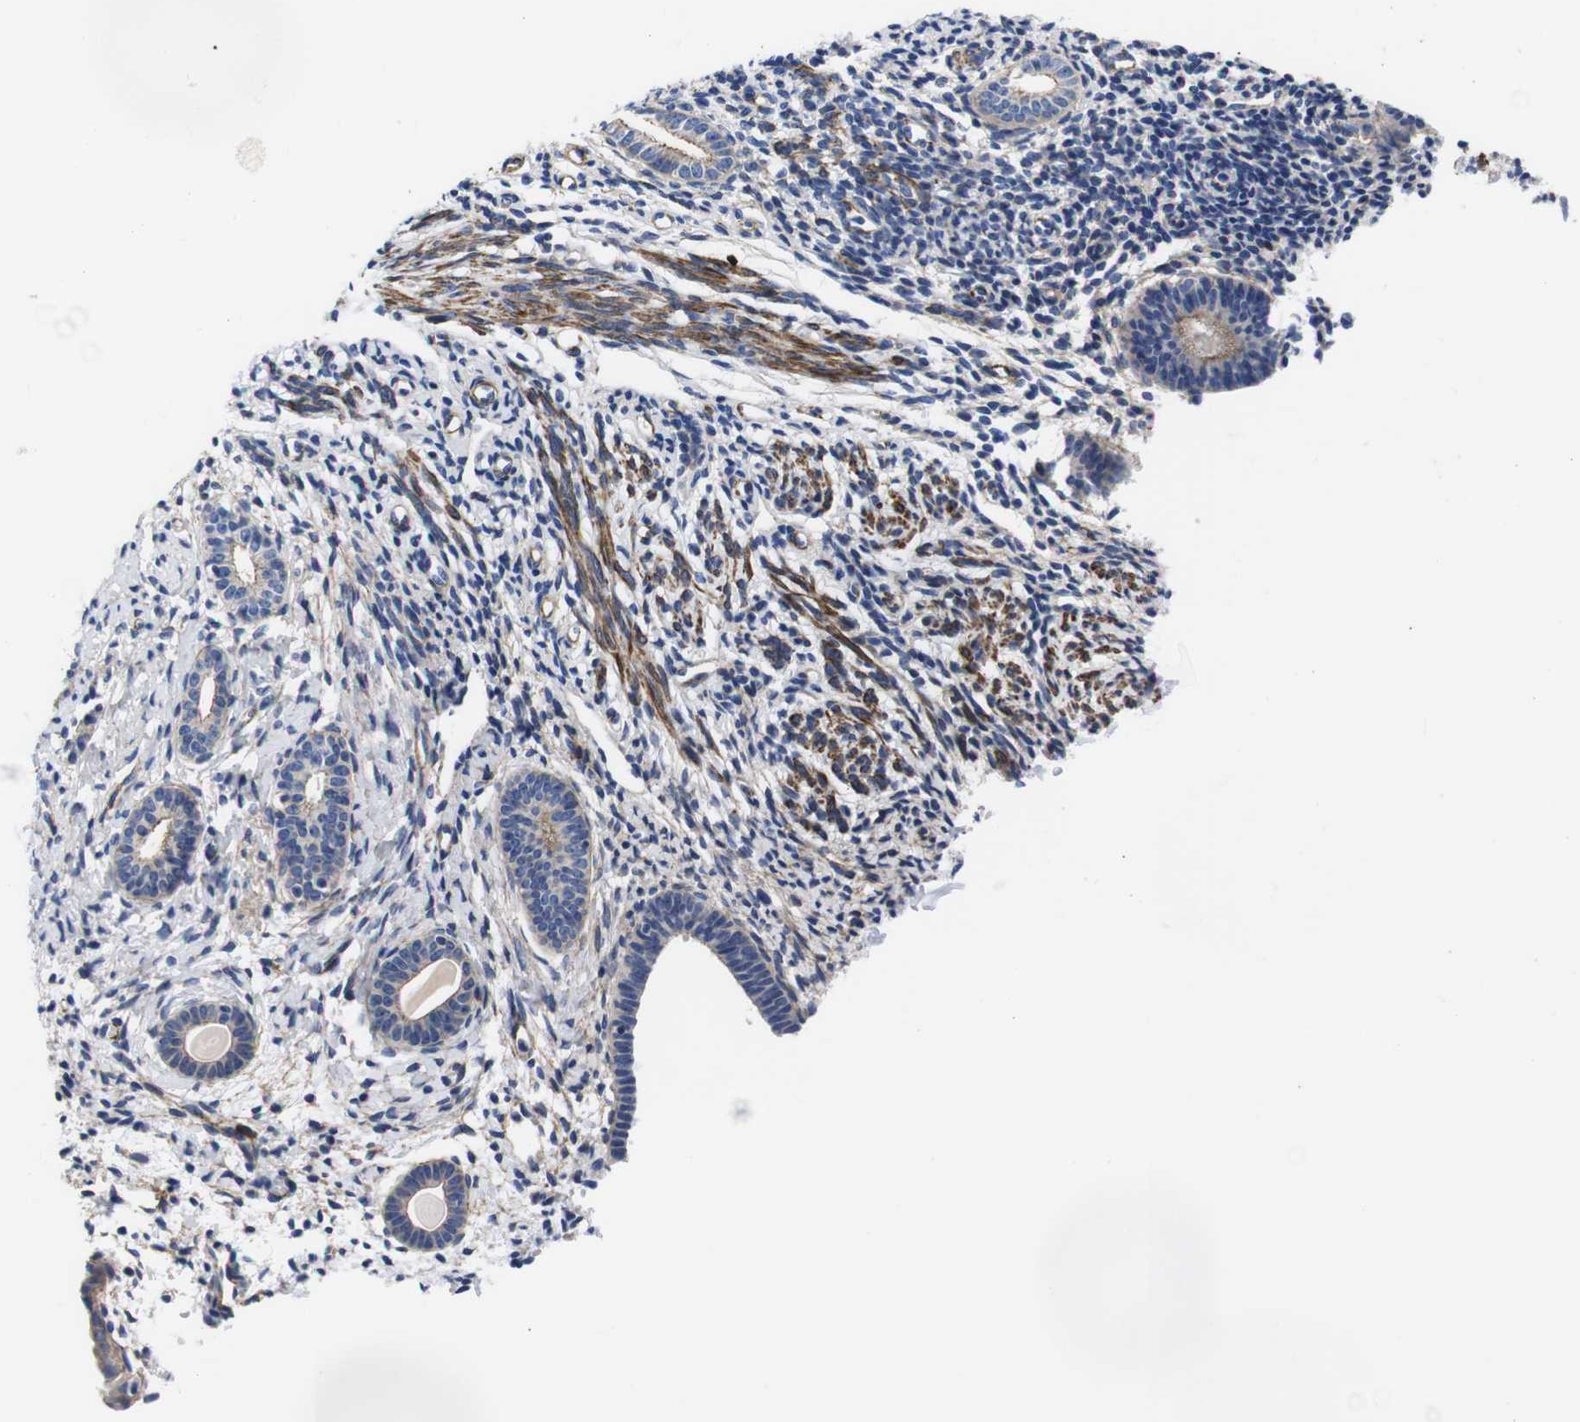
{"staining": {"intensity": "moderate", "quantity": "25%-75%", "location": "cytoplasmic/membranous"}, "tissue": "endometrium", "cell_type": "Cells in endometrial stroma", "image_type": "normal", "snomed": [{"axis": "morphology", "description": "Normal tissue, NOS"}, {"axis": "topography", "description": "Endometrium"}], "caption": "DAB (3,3'-diaminobenzidine) immunohistochemical staining of benign endometrium shows moderate cytoplasmic/membranous protein staining in about 25%-75% of cells in endometrial stroma.", "gene": "WNT10A", "patient": {"sex": "female", "age": 71}}